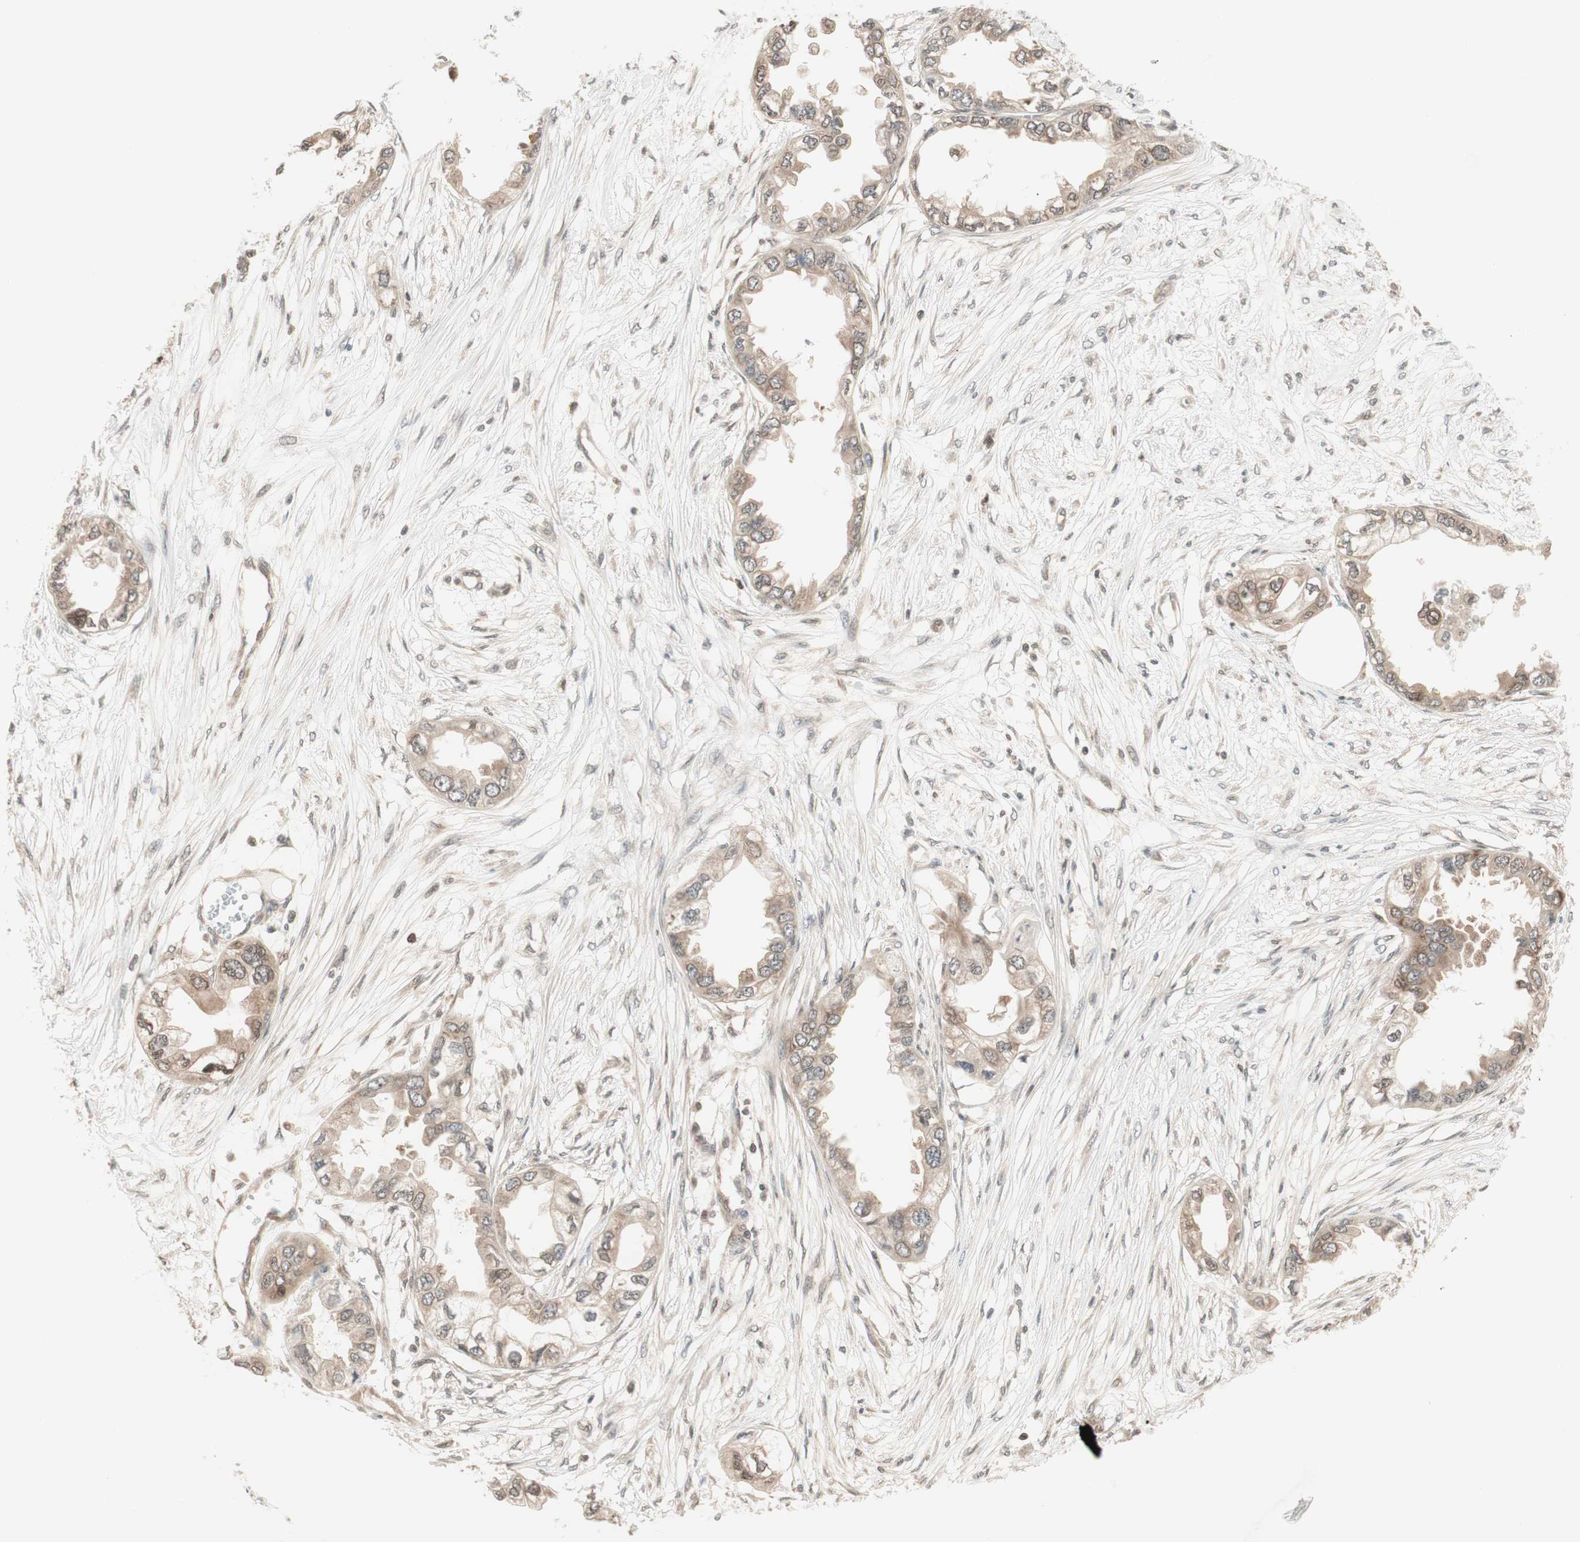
{"staining": {"intensity": "moderate", "quantity": "25%-75%", "location": "cytoplasmic/membranous,nuclear"}, "tissue": "endometrial cancer", "cell_type": "Tumor cells", "image_type": "cancer", "snomed": [{"axis": "morphology", "description": "Adenocarcinoma, NOS"}, {"axis": "topography", "description": "Endometrium"}], "caption": "This is an image of immunohistochemistry (IHC) staining of endometrial adenocarcinoma, which shows moderate staining in the cytoplasmic/membranous and nuclear of tumor cells.", "gene": "UBE2I", "patient": {"sex": "female", "age": 67}}